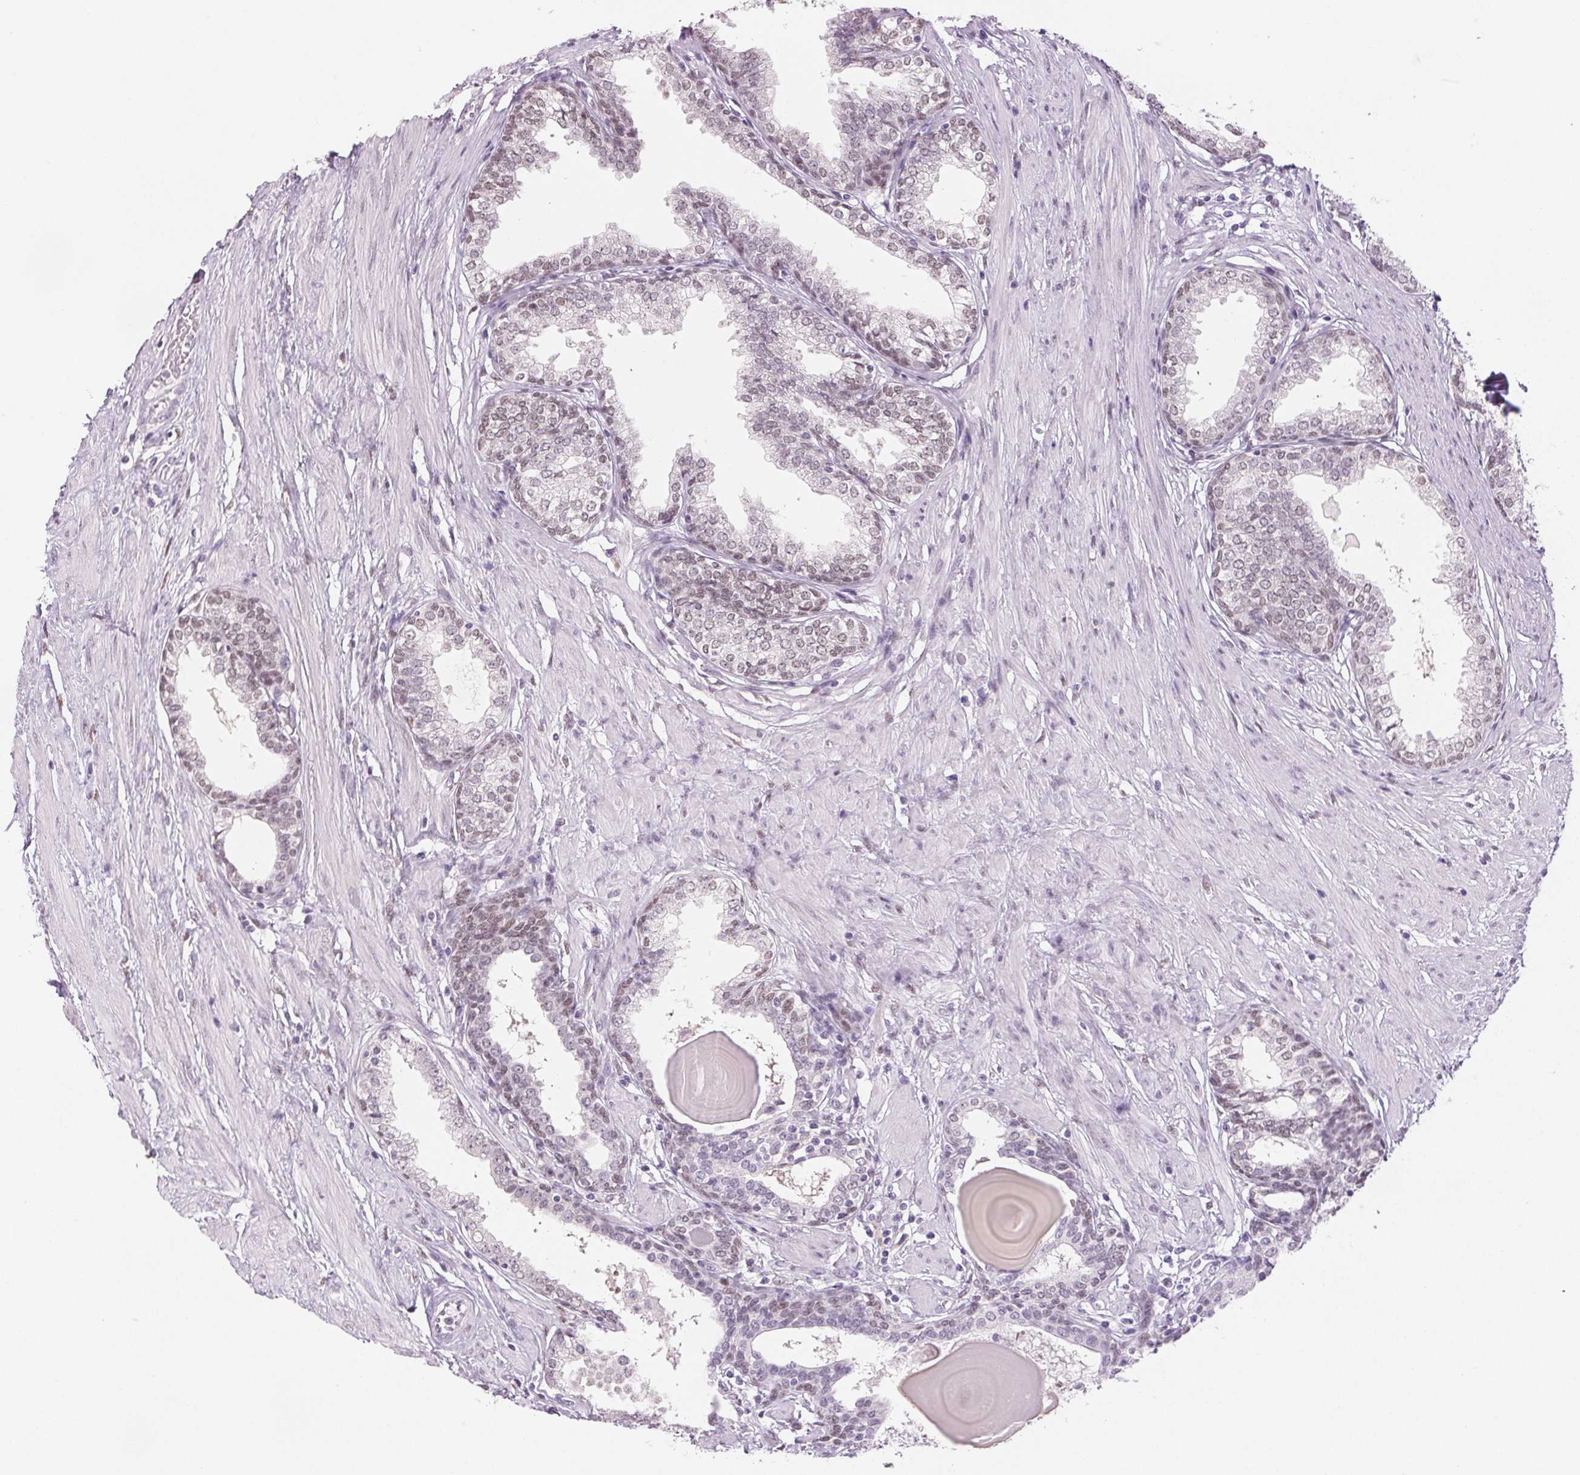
{"staining": {"intensity": "weak", "quantity": "<25%", "location": "nuclear"}, "tissue": "prostate", "cell_type": "Glandular cells", "image_type": "normal", "snomed": [{"axis": "morphology", "description": "Normal tissue, NOS"}, {"axis": "topography", "description": "Prostate"}], "caption": "Glandular cells show no significant staining in benign prostate.", "gene": "DNAJC6", "patient": {"sex": "male", "age": 55}}